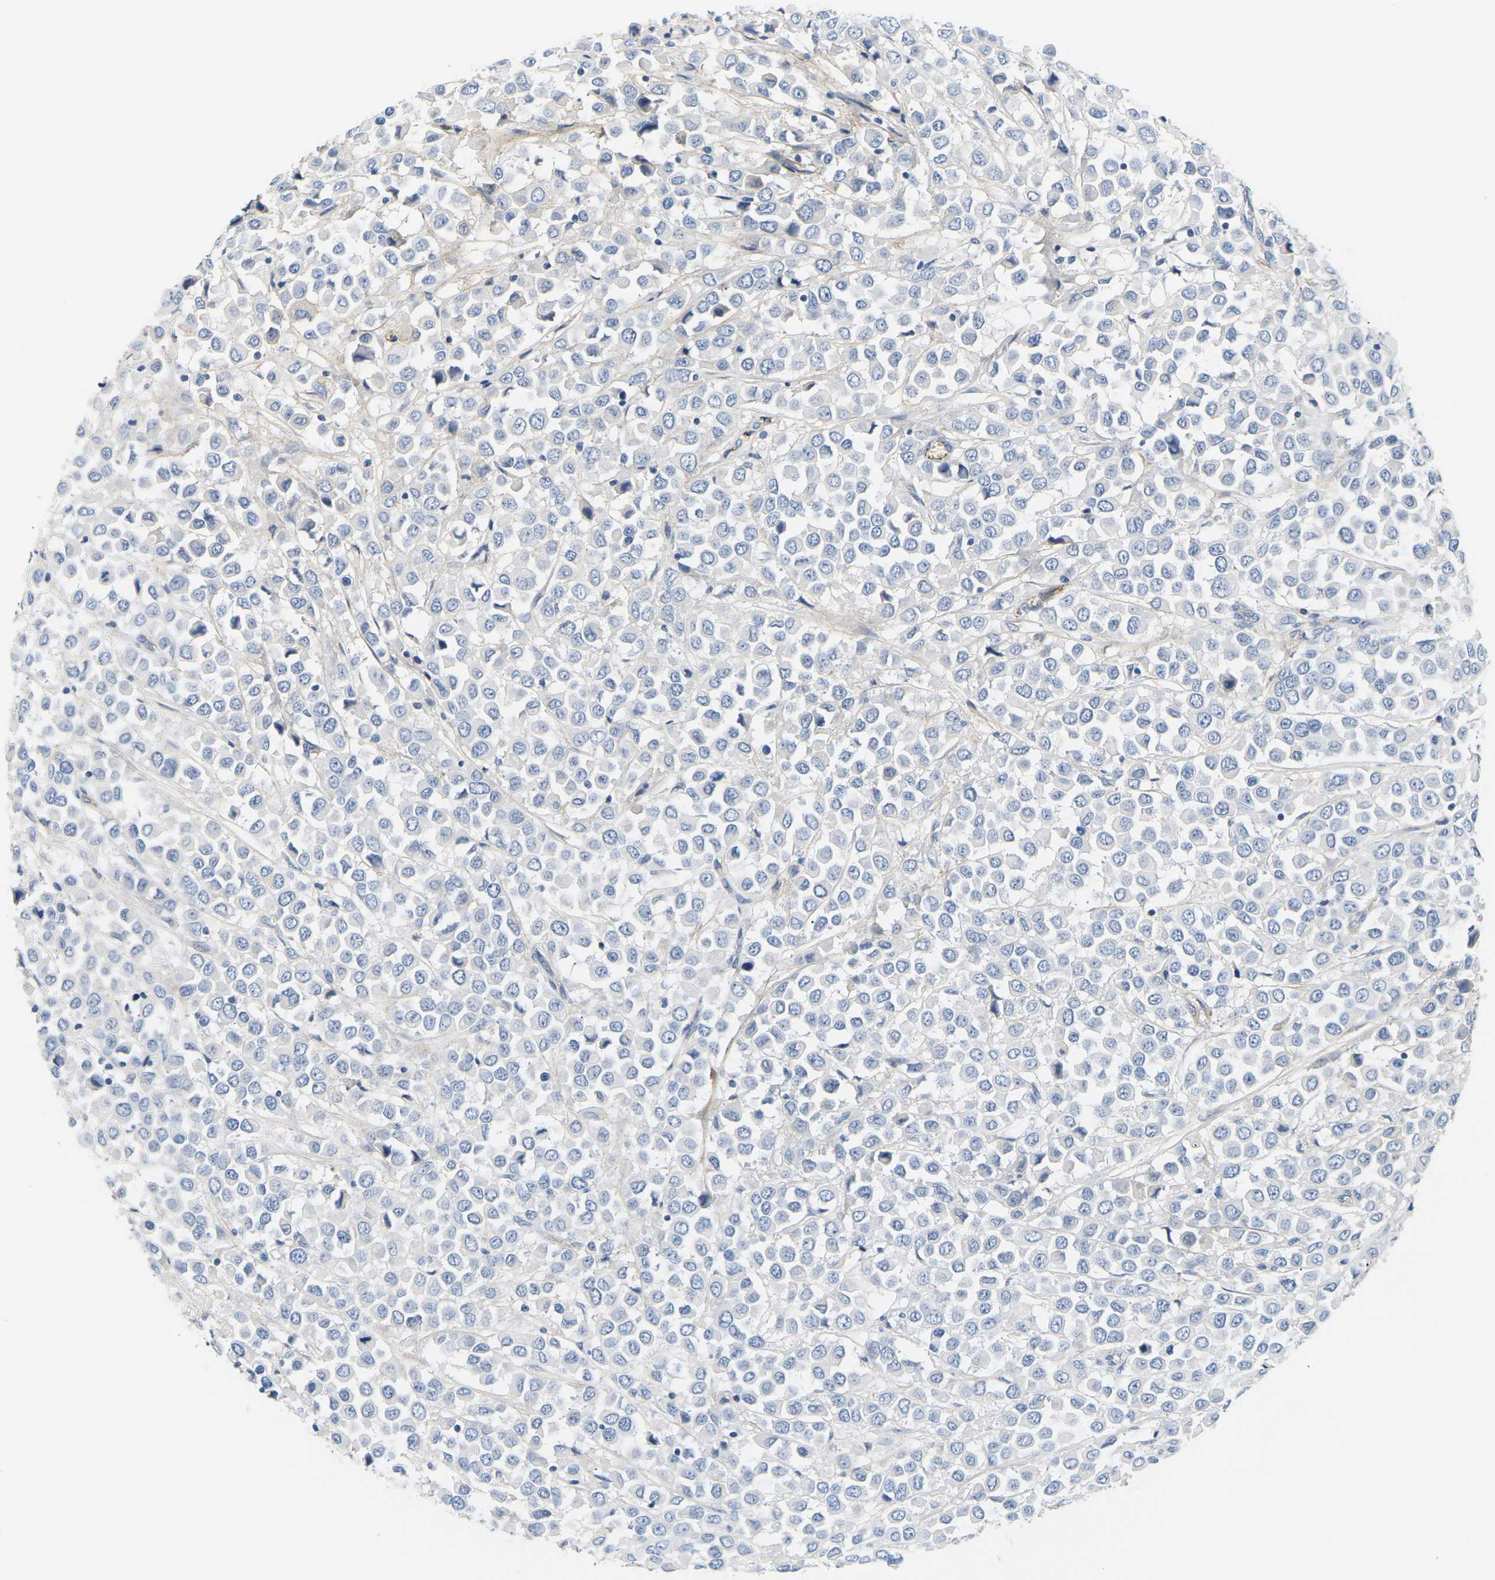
{"staining": {"intensity": "negative", "quantity": "none", "location": "none"}, "tissue": "breast cancer", "cell_type": "Tumor cells", "image_type": "cancer", "snomed": [{"axis": "morphology", "description": "Duct carcinoma"}, {"axis": "topography", "description": "Breast"}], "caption": "The immunohistochemistry image has no significant staining in tumor cells of breast cancer tissue.", "gene": "APOB", "patient": {"sex": "female", "age": 61}}